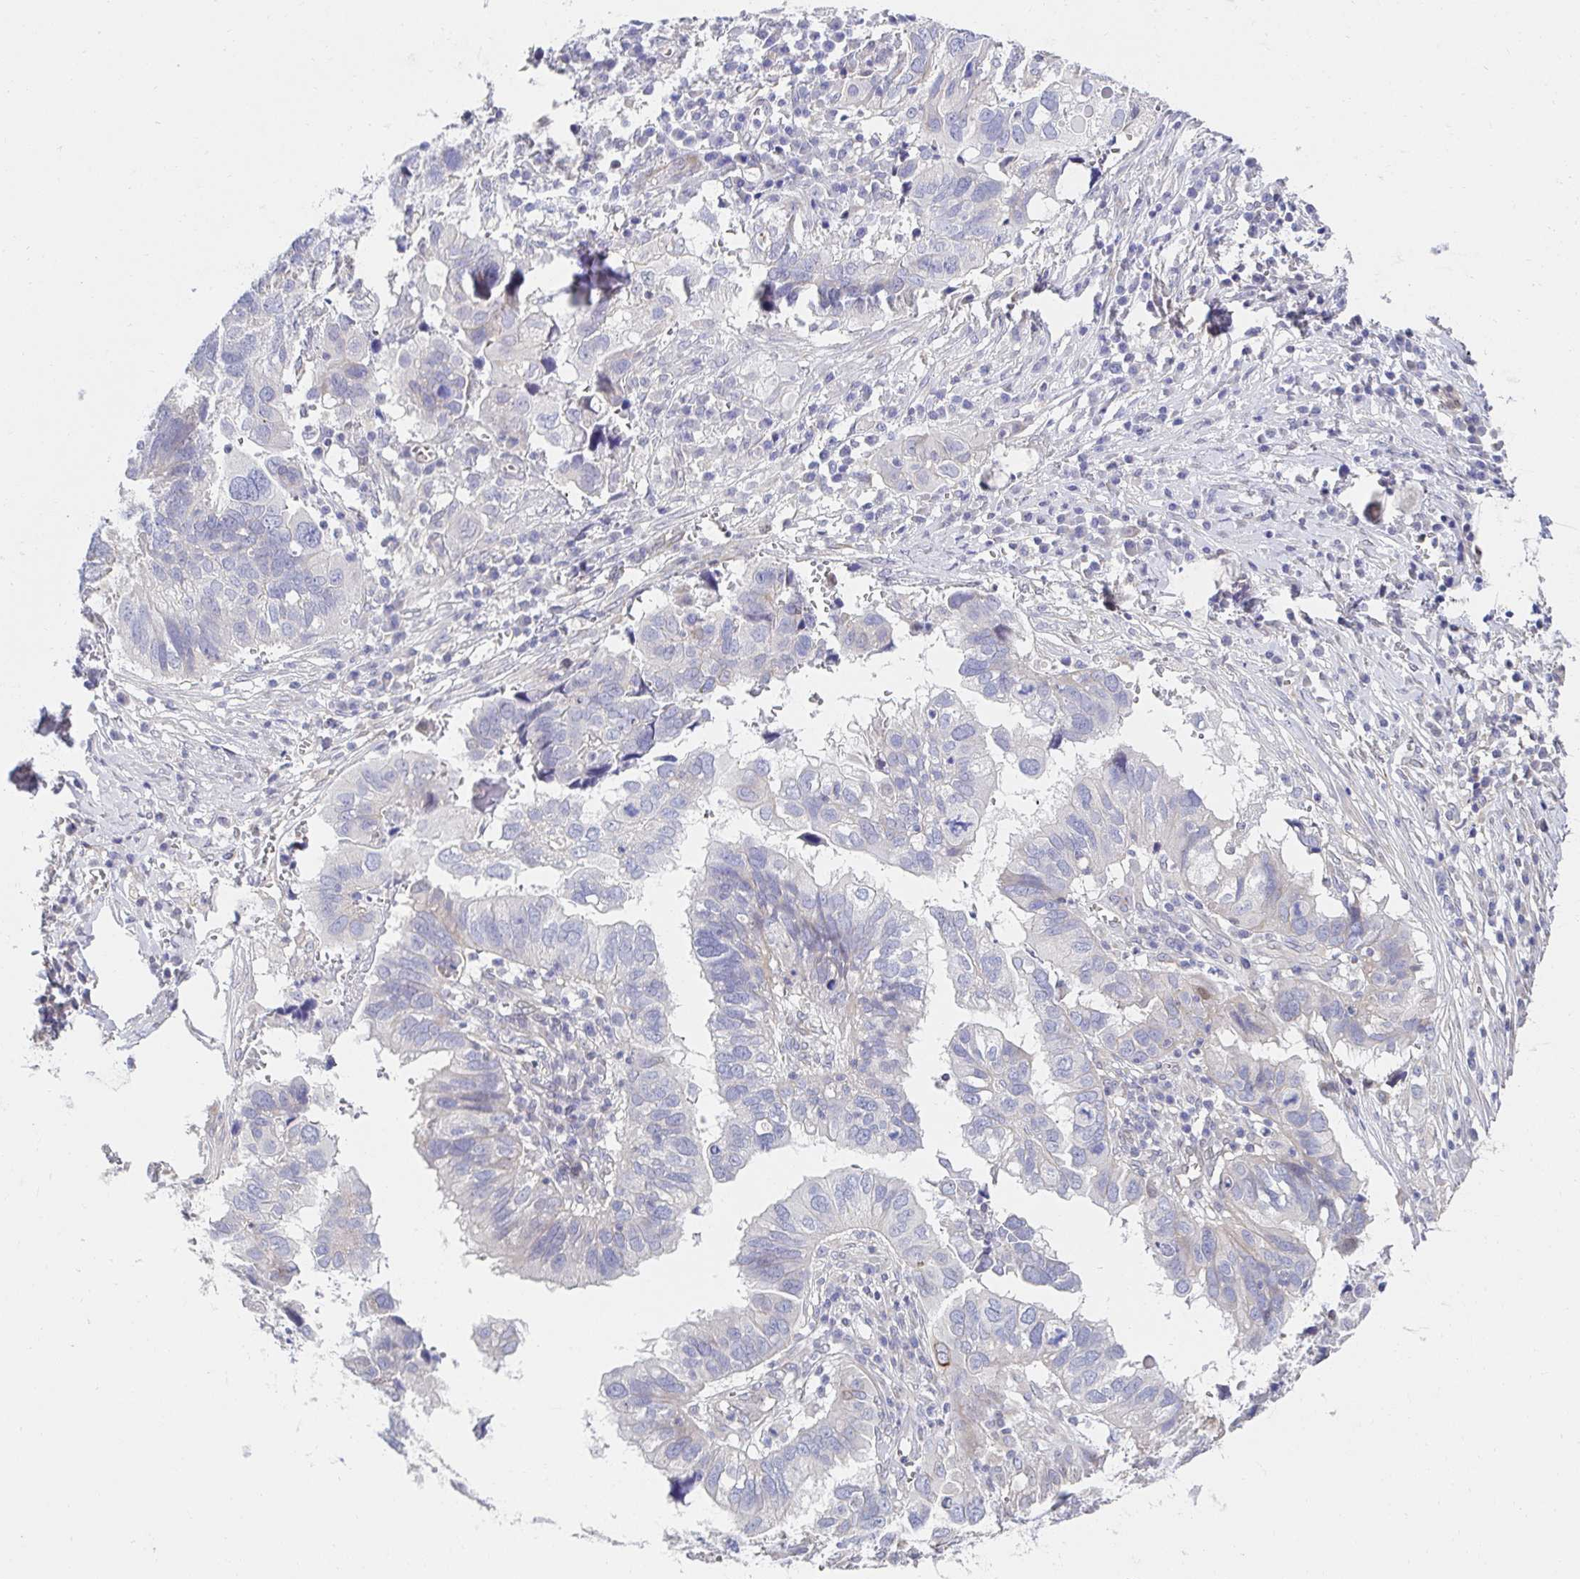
{"staining": {"intensity": "negative", "quantity": "none", "location": "none"}, "tissue": "ovarian cancer", "cell_type": "Tumor cells", "image_type": "cancer", "snomed": [{"axis": "morphology", "description": "Cystadenocarcinoma, serous, NOS"}, {"axis": "topography", "description": "Ovary"}], "caption": "Tumor cells show no significant expression in ovarian cancer.", "gene": "AKAP14", "patient": {"sex": "female", "age": 79}}